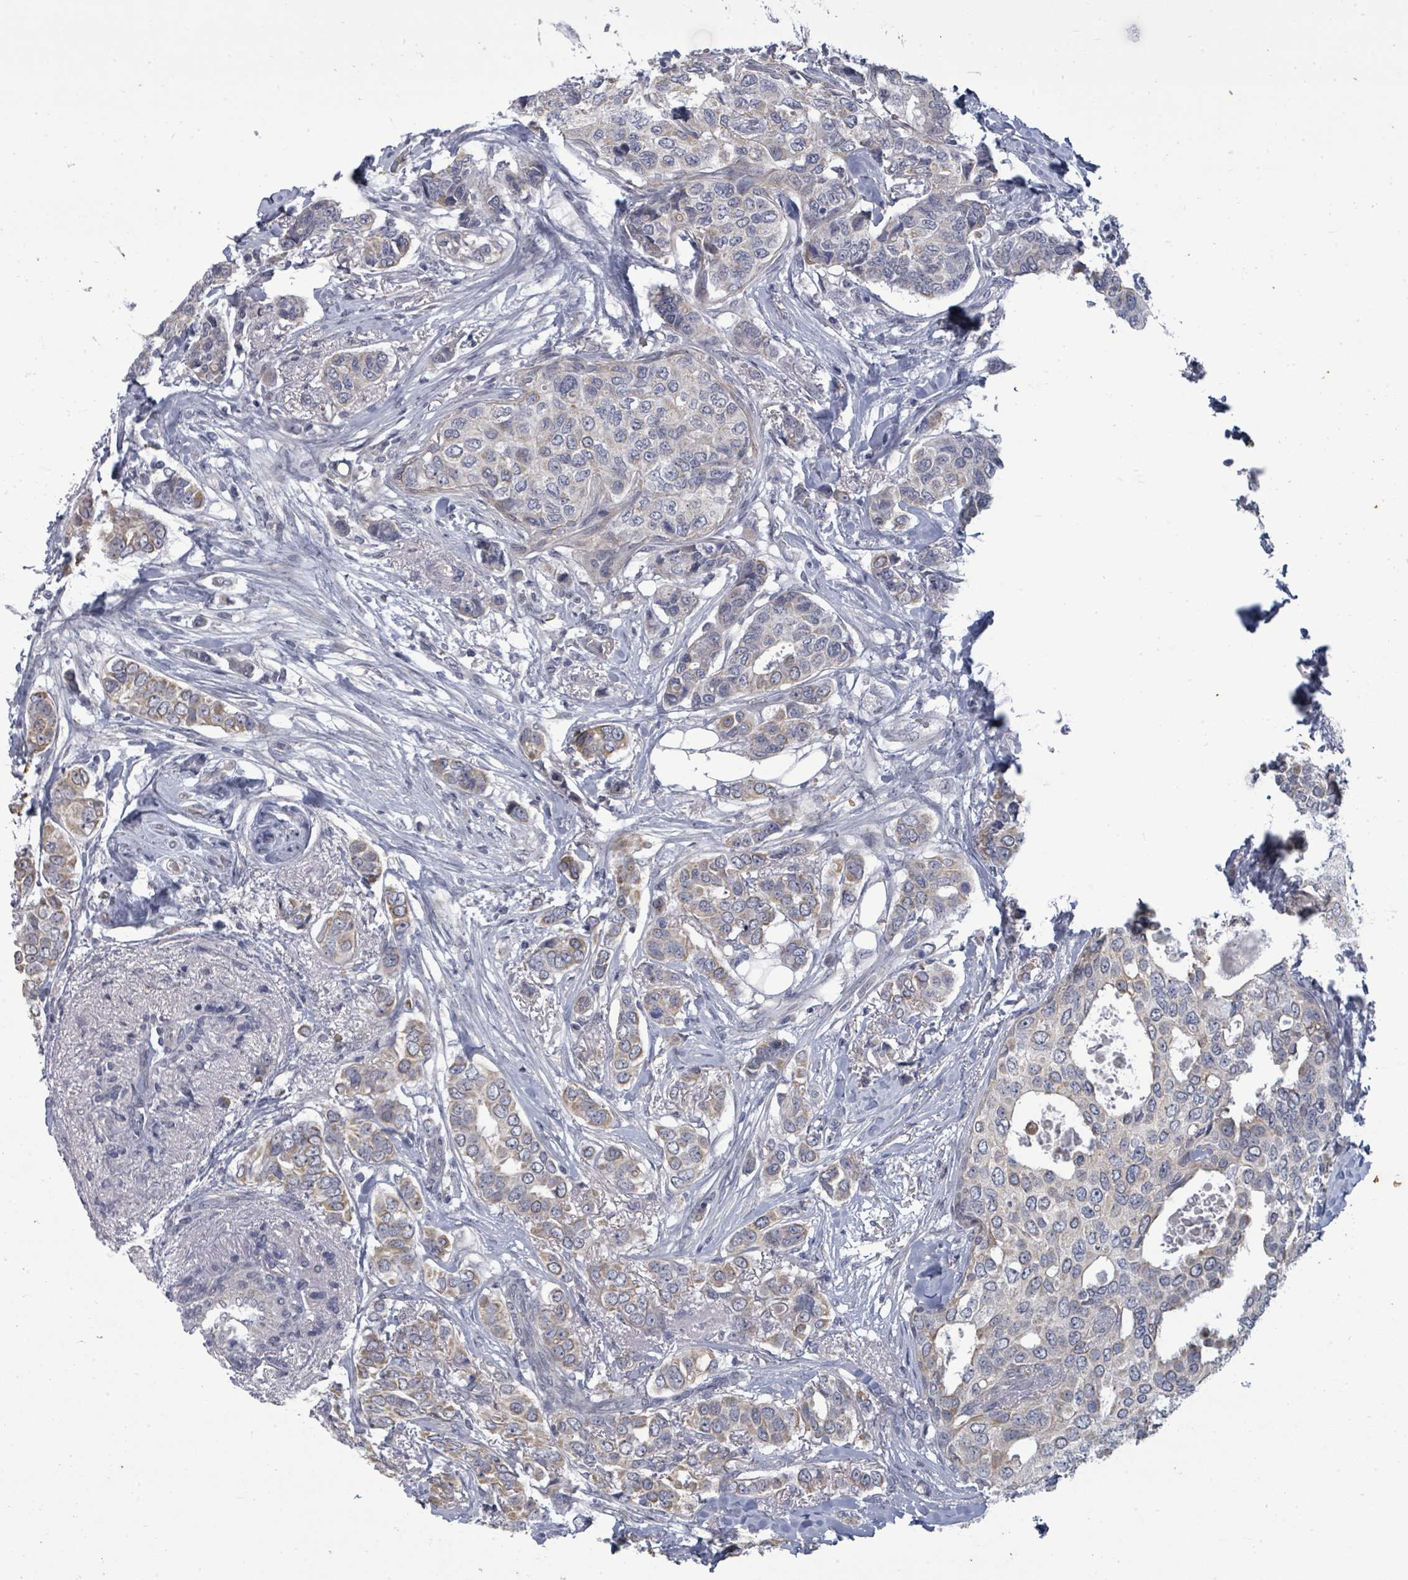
{"staining": {"intensity": "weak", "quantity": "<25%", "location": "cytoplasmic/membranous"}, "tissue": "breast cancer", "cell_type": "Tumor cells", "image_type": "cancer", "snomed": [{"axis": "morphology", "description": "Lobular carcinoma"}, {"axis": "topography", "description": "Breast"}], "caption": "Immunohistochemical staining of human breast cancer exhibits no significant expression in tumor cells. Brightfield microscopy of immunohistochemistry stained with DAB (brown) and hematoxylin (blue), captured at high magnification.", "gene": "ASB12", "patient": {"sex": "female", "age": 51}}